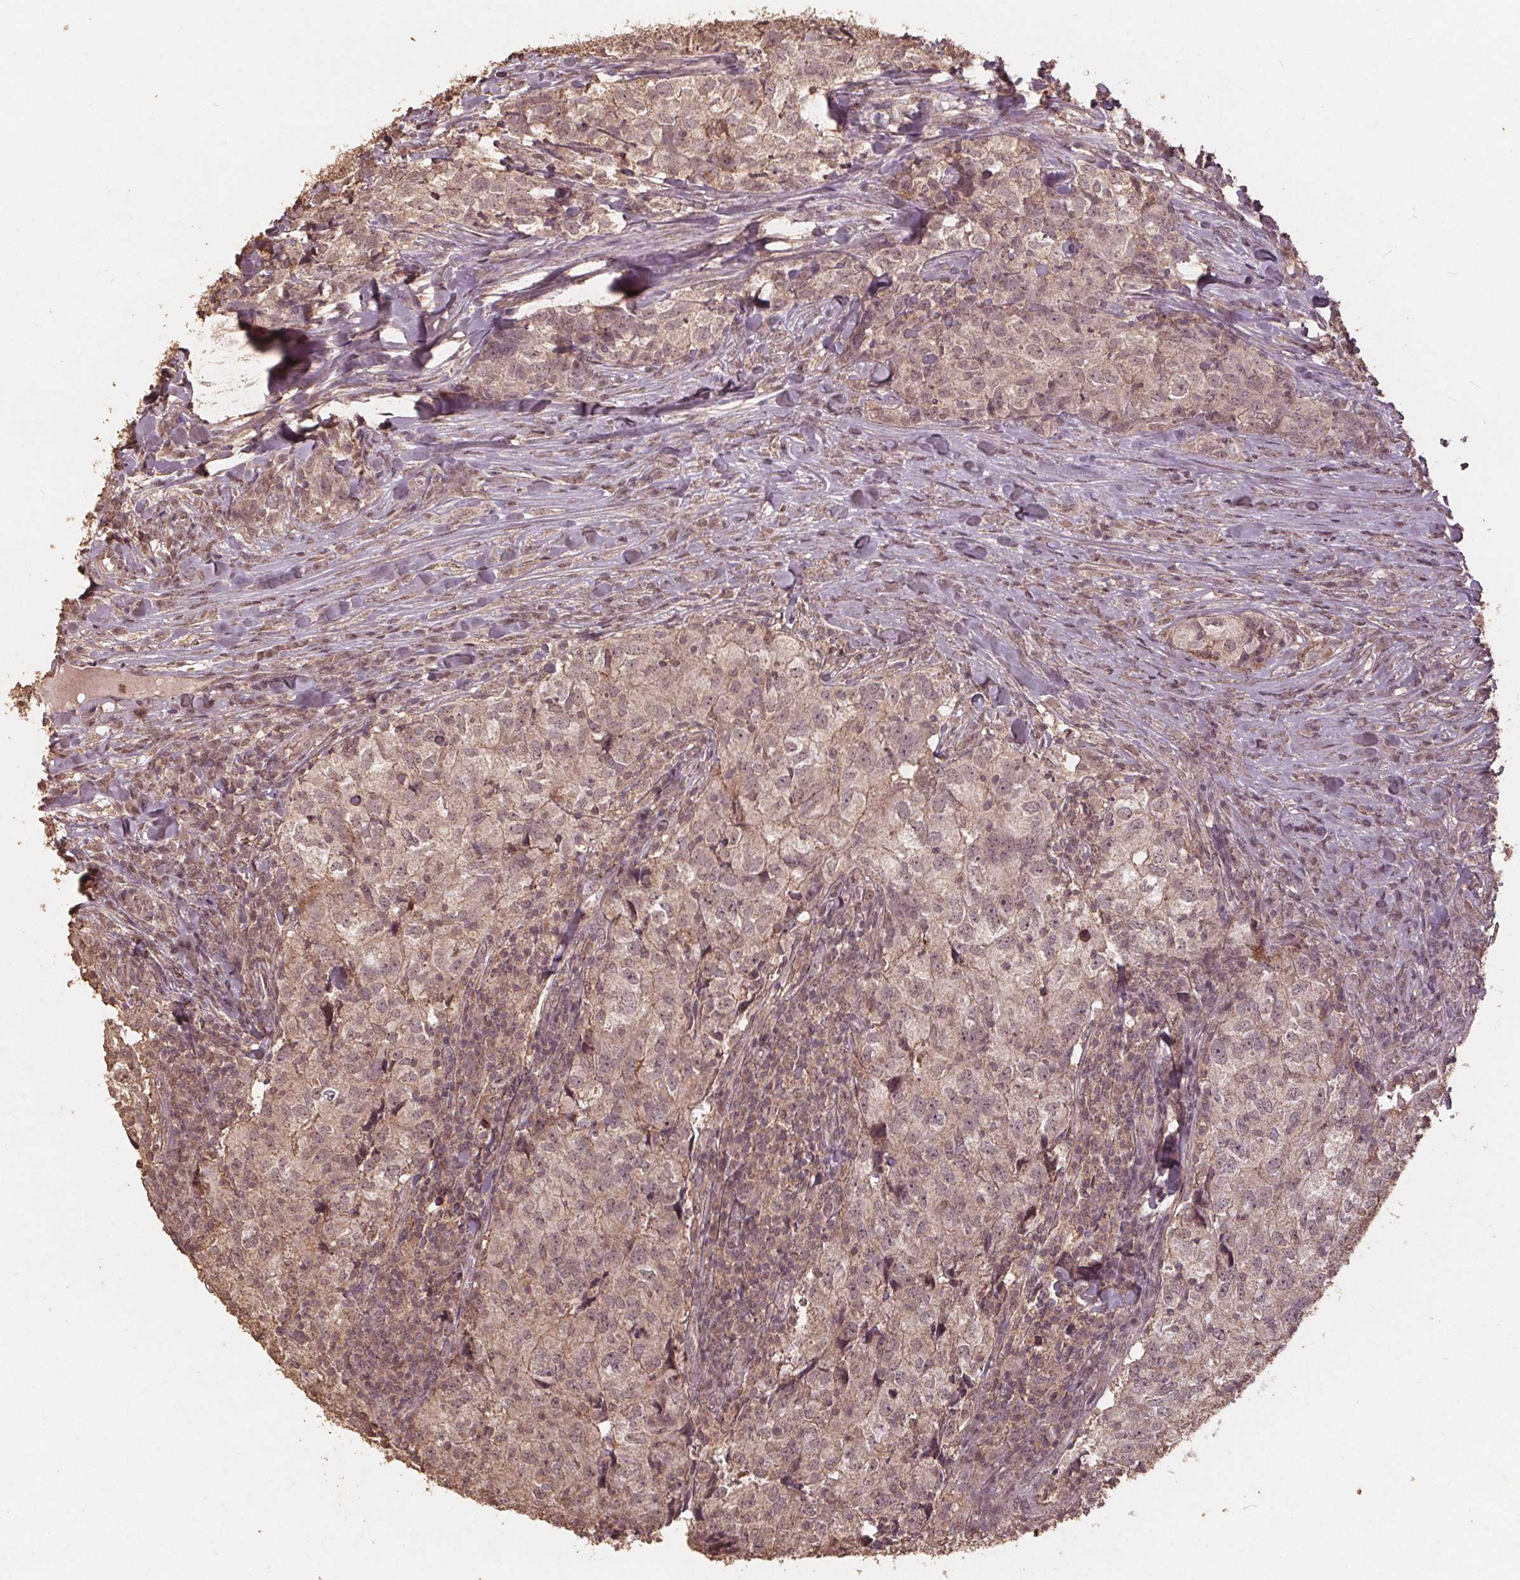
{"staining": {"intensity": "weak", "quantity": "<25%", "location": "cytoplasmic/membranous,nuclear"}, "tissue": "breast cancer", "cell_type": "Tumor cells", "image_type": "cancer", "snomed": [{"axis": "morphology", "description": "Duct carcinoma"}, {"axis": "topography", "description": "Breast"}], "caption": "Tumor cells show no significant protein expression in breast cancer (intraductal carcinoma).", "gene": "DSG3", "patient": {"sex": "female", "age": 30}}